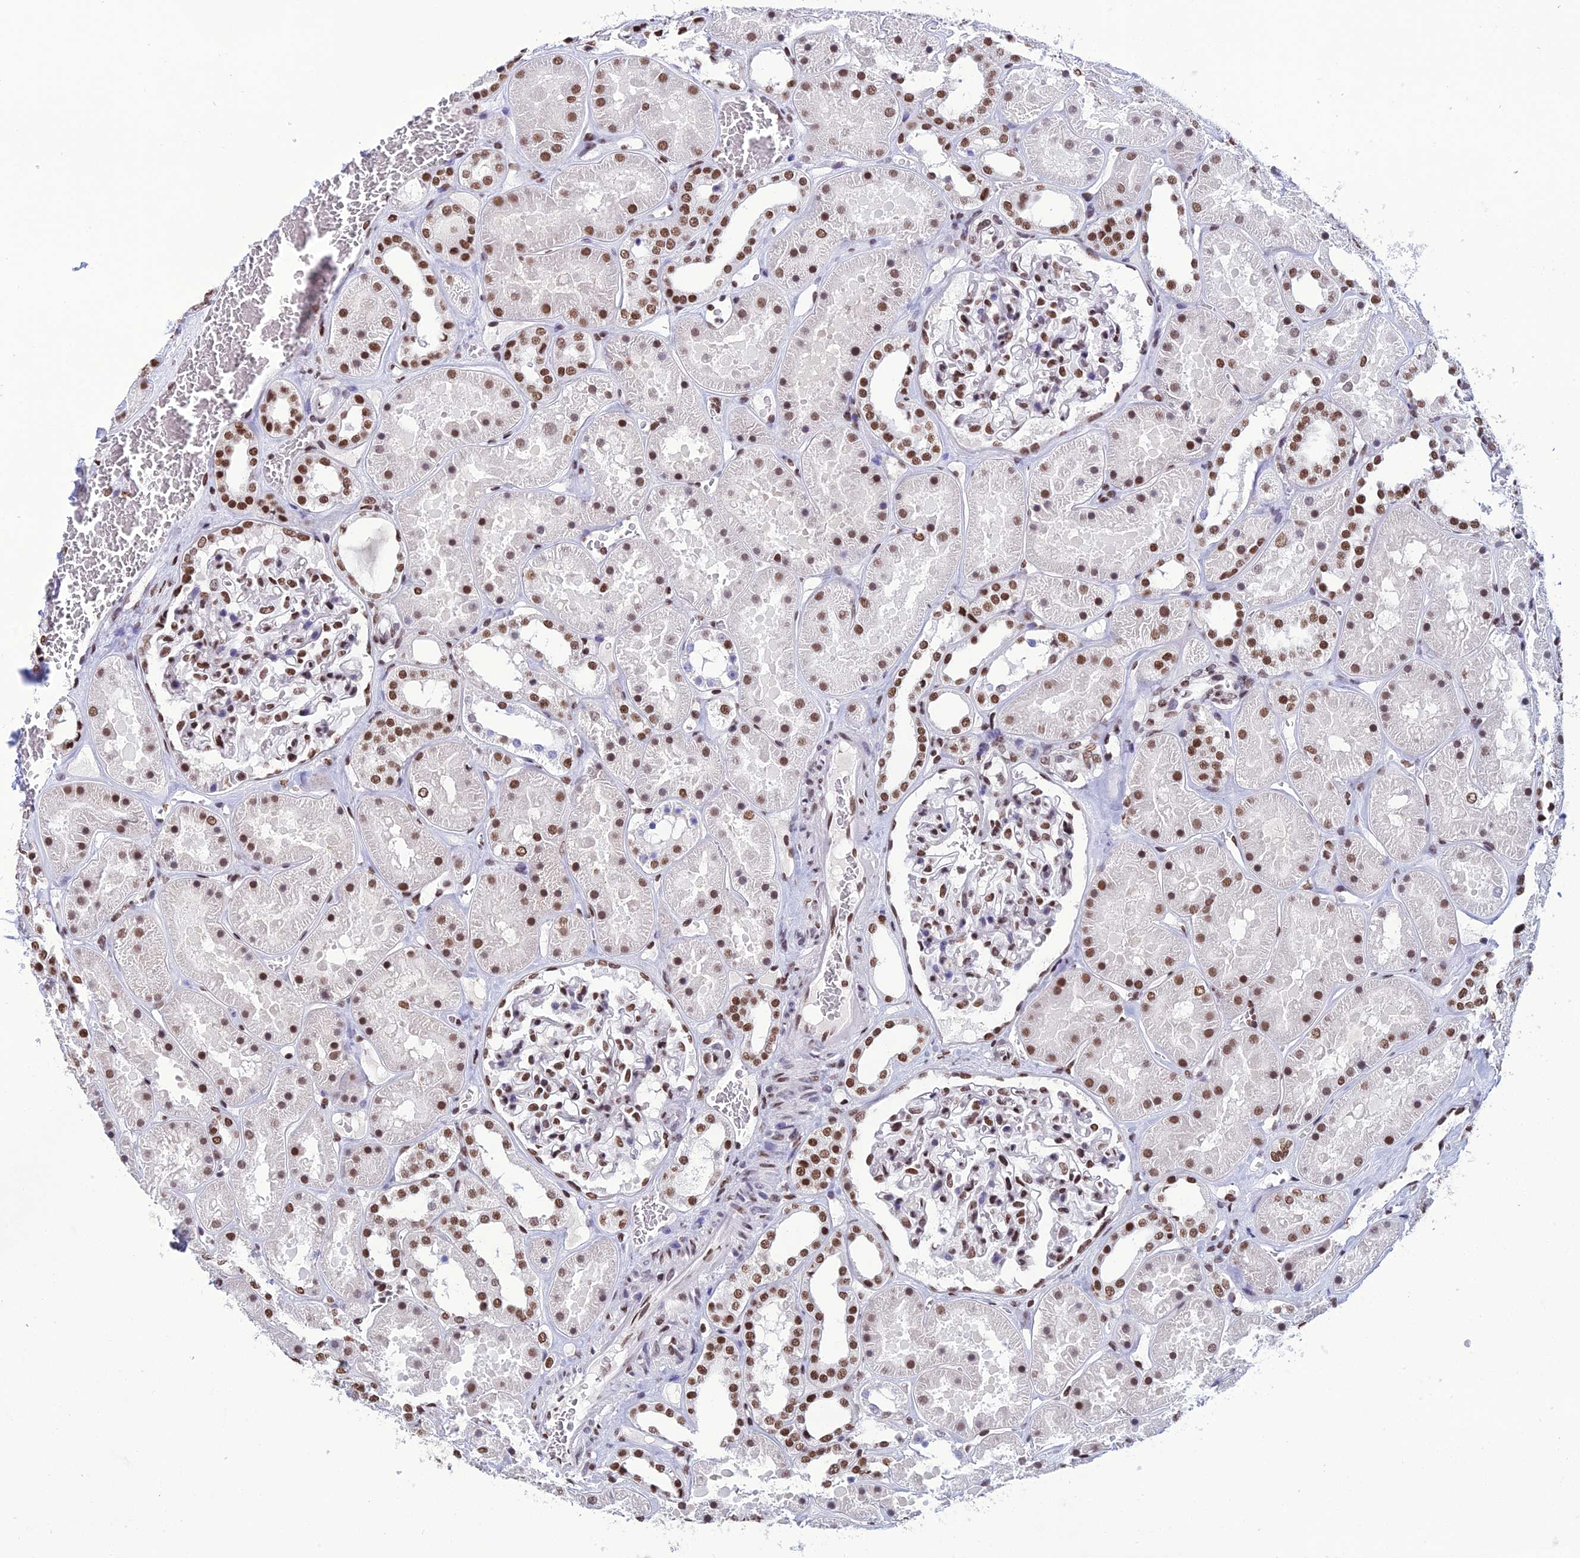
{"staining": {"intensity": "moderate", "quantity": ">75%", "location": "nuclear"}, "tissue": "kidney", "cell_type": "Cells in glomeruli", "image_type": "normal", "snomed": [{"axis": "morphology", "description": "Normal tissue, NOS"}, {"axis": "topography", "description": "Kidney"}], "caption": "Immunohistochemical staining of benign kidney displays >75% levels of moderate nuclear protein positivity in about >75% of cells in glomeruli.", "gene": "PRAMEF12", "patient": {"sex": "female", "age": 41}}